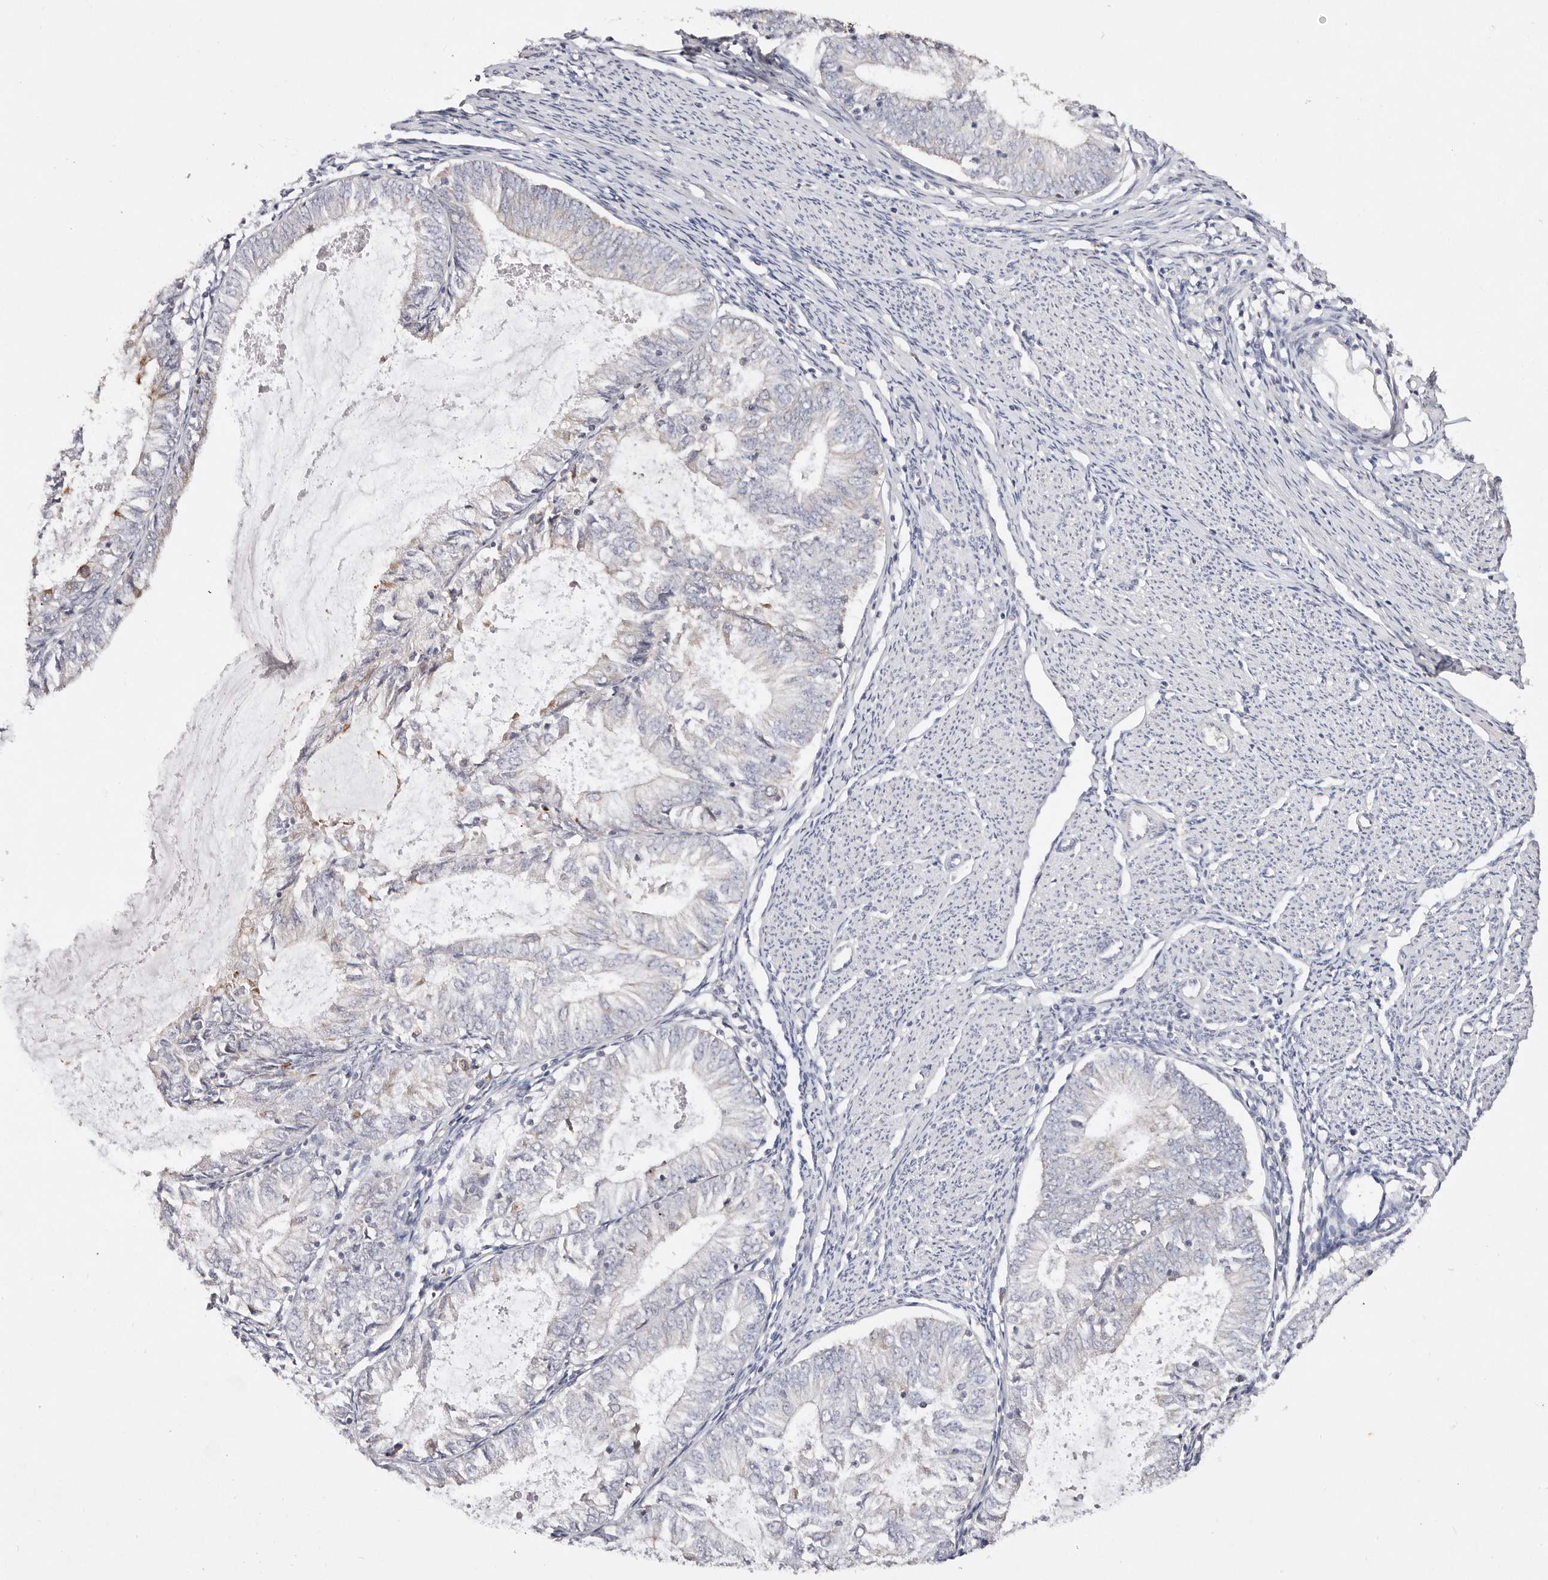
{"staining": {"intensity": "negative", "quantity": "none", "location": "none"}, "tissue": "endometrial cancer", "cell_type": "Tumor cells", "image_type": "cancer", "snomed": [{"axis": "morphology", "description": "Adenocarcinoma, NOS"}, {"axis": "topography", "description": "Endometrium"}], "caption": "Immunohistochemistry of human endometrial cancer exhibits no positivity in tumor cells.", "gene": "VIPAS39", "patient": {"sex": "female", "age": 57}}